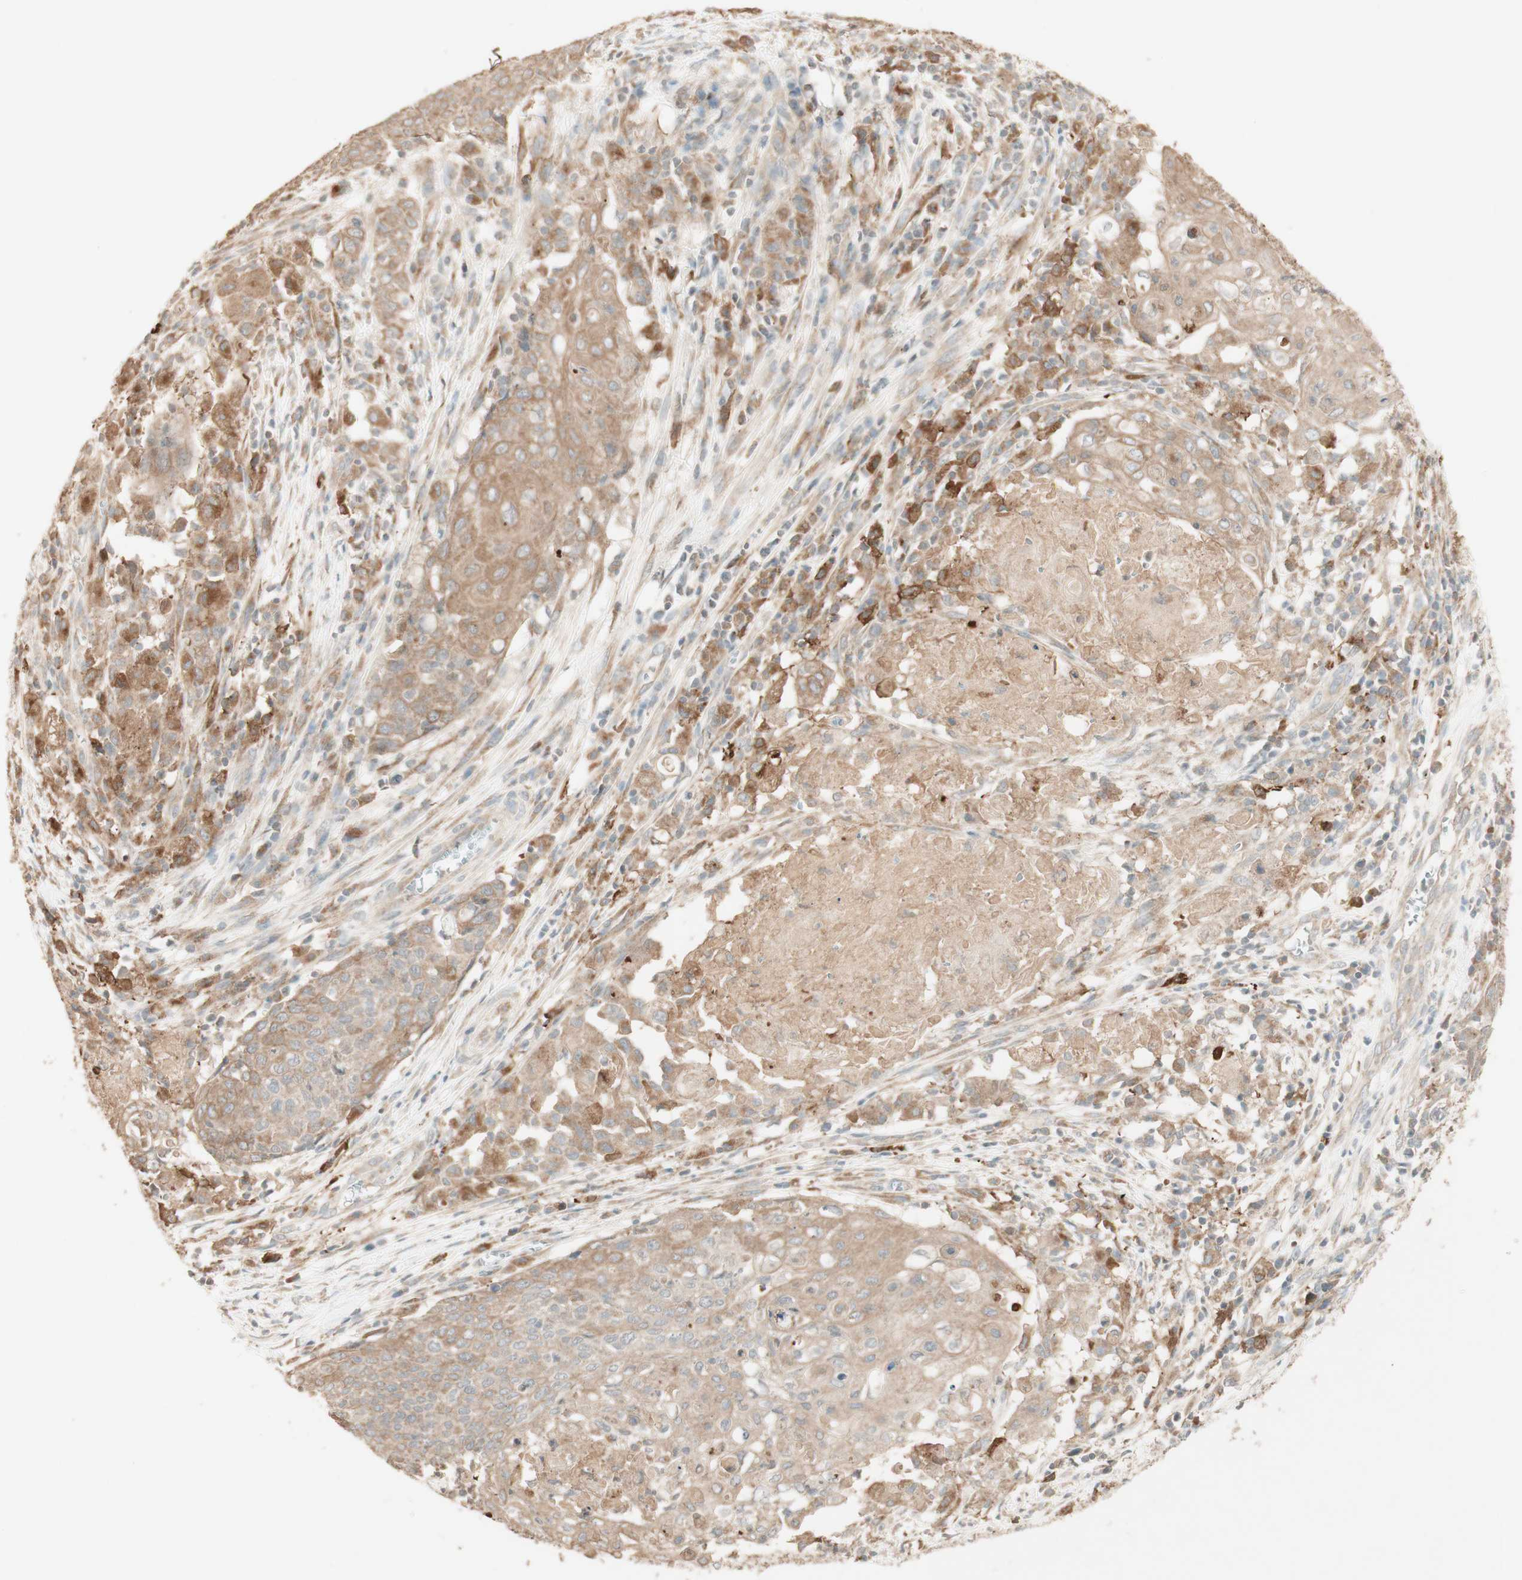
{"staining": {"intensity": "moderate", "quantity": ">75%", "location": "cytoplasmic/membranous"}, "tissue": "cervical cancer", "cell_type": "Tumor cells", "image_type": "cancer", "snomed": [{"axis": "morphology", "description": "Squamous cell carcinoma, NOS"}, {"axis": "topography", "description": "Cervix"}], "caption": "Moderate cytoplasmic/membranous protein positivity is seen in about >75% of tumor cells in cervical squamous cell carcinoma.", "gene": "CLCN2", "patient": {"sex": "female", "age": 39}}